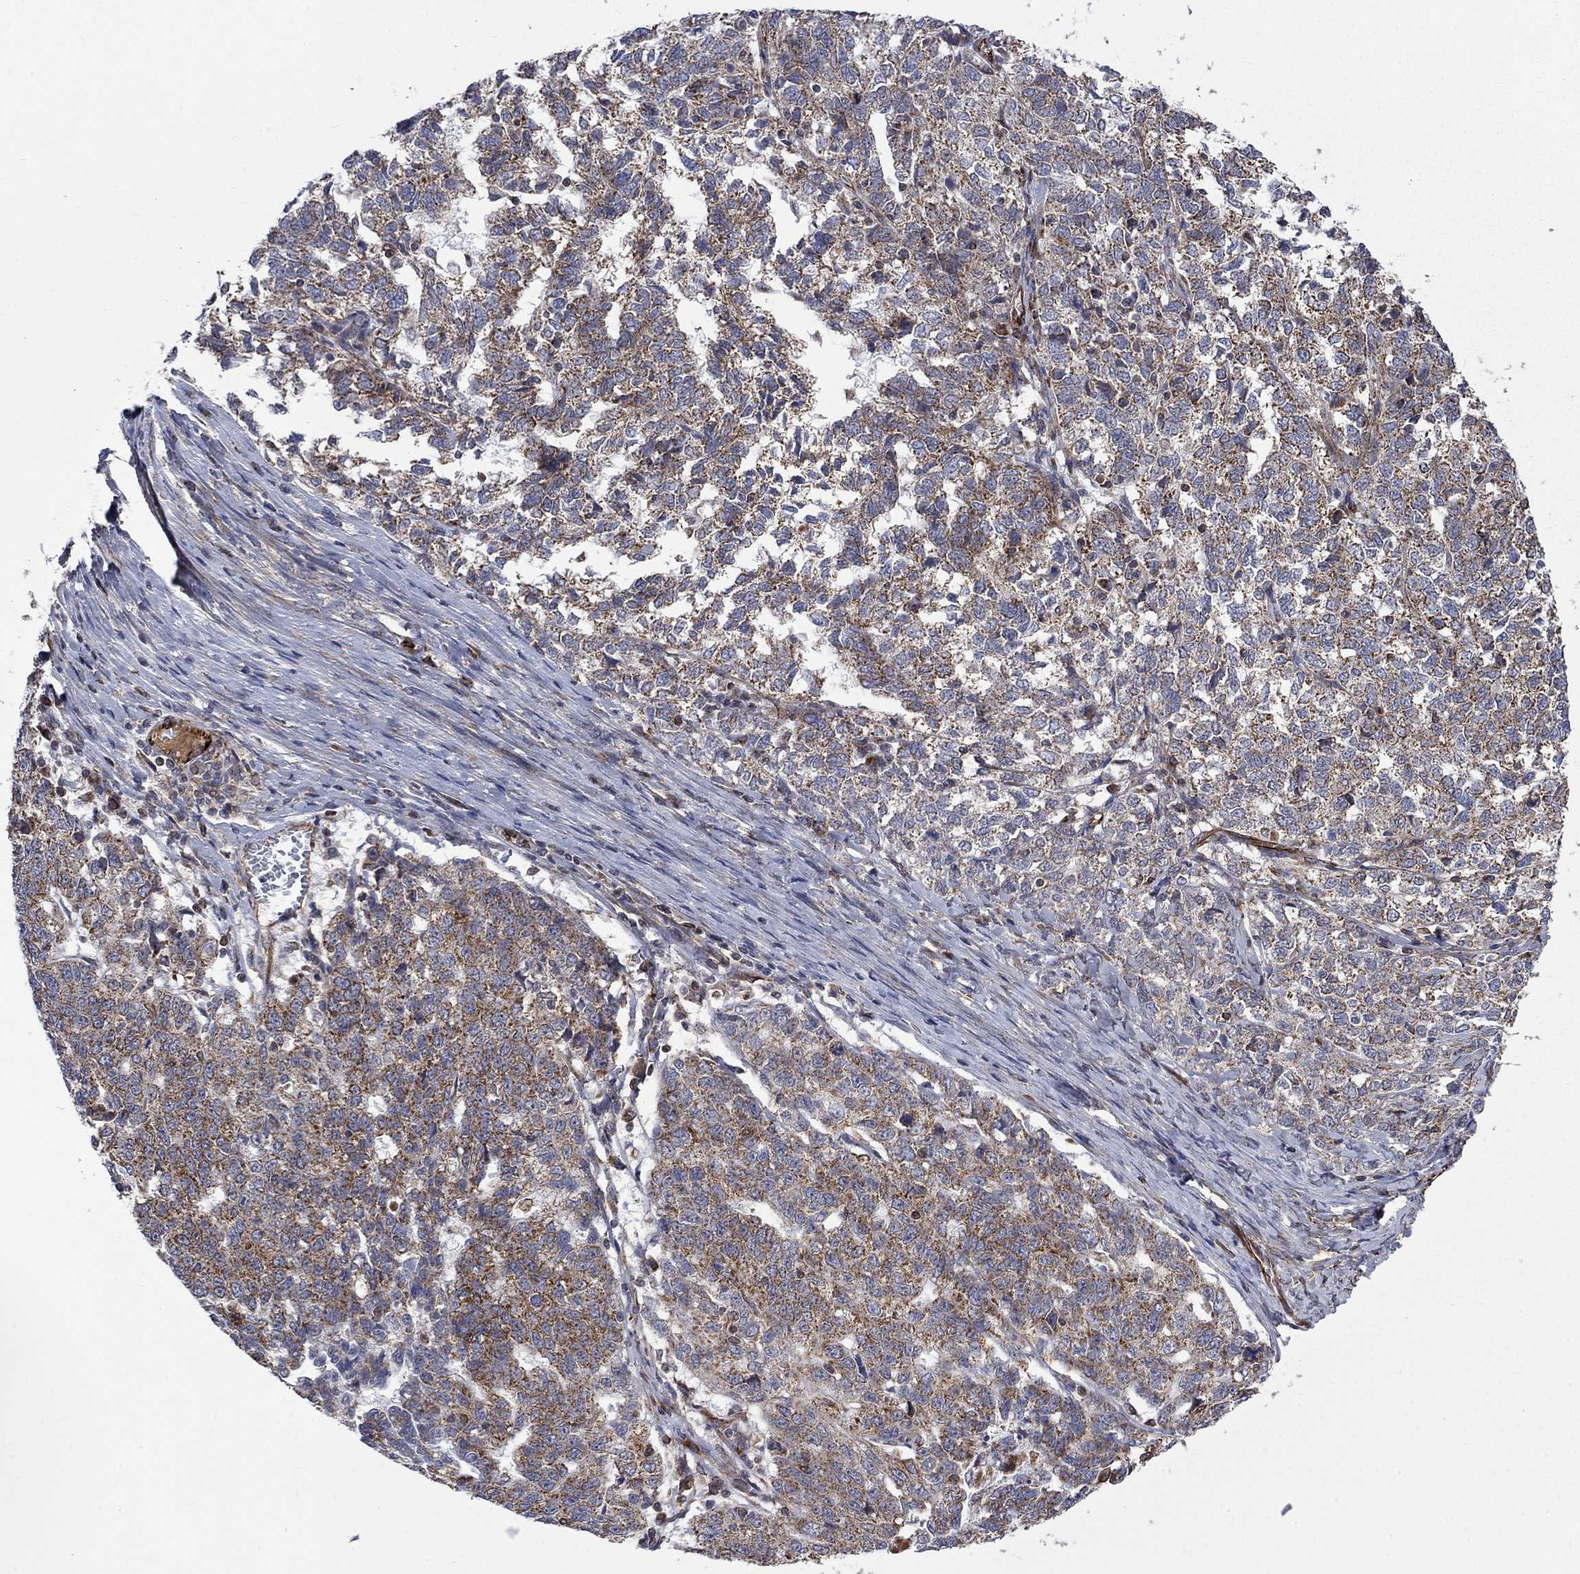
{"staining": {"intensity": "moderate", "quantity": ">75%", "location": "cytoplasmic/membranous"}, "tissue": "ovarian cancer", "cell_type": "Tumor cells", "image_type": "cancer", "snomed": [{"axis": "morphology", "description": "Cystadenocarcinoma, serous, NOS"}, {"axis": "topography", "description": "Ovary"}], "caption": "There is medium levels of moderate cytoplasmic/membranous positivity in tumor cells of ovarian cancer, as demonstrated by immunohistochemical staining (brown color).", "gene": "NDUFC1", "patient": {"sex": "female", "age": 71}}